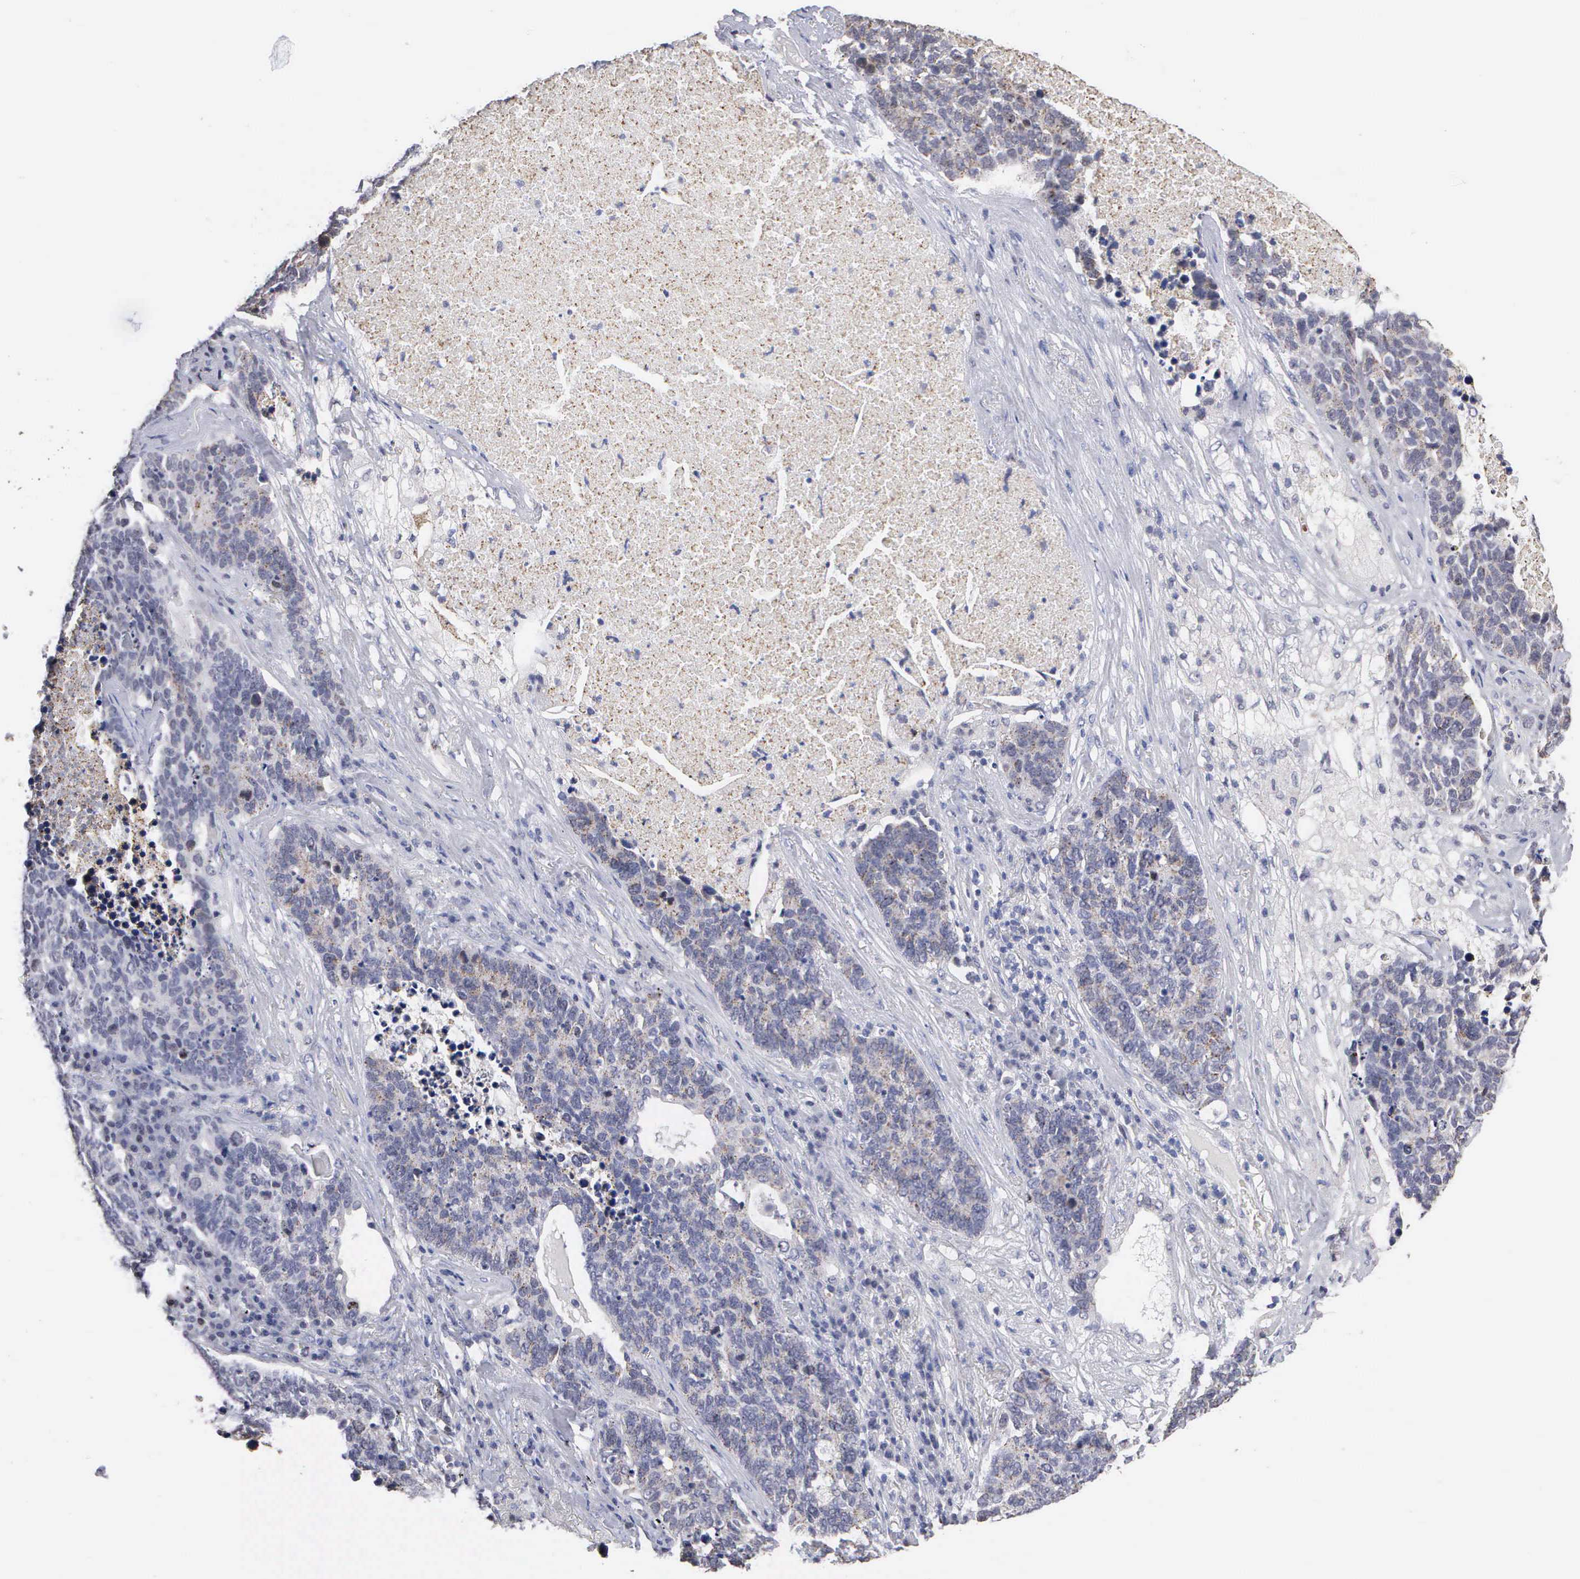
{"staining": {"intensity": "negative", "quantity": "none", "location": "none"}, "tissue": "lung cancer", "cell_type": "Tumor cells", "image_type": "cancer", "snomed": [{"axis": "morphology", "description": "Neoplasm, malignant, NOS"}, {"axis": "topography", "description": "Lung"}], "caption": "Human malignant neoplasm (lung) stained for a protein using IHC shows no positivity in tumor cells.", "gene": "KDM6A", "patient": {"sex": "female", "age": 75}}